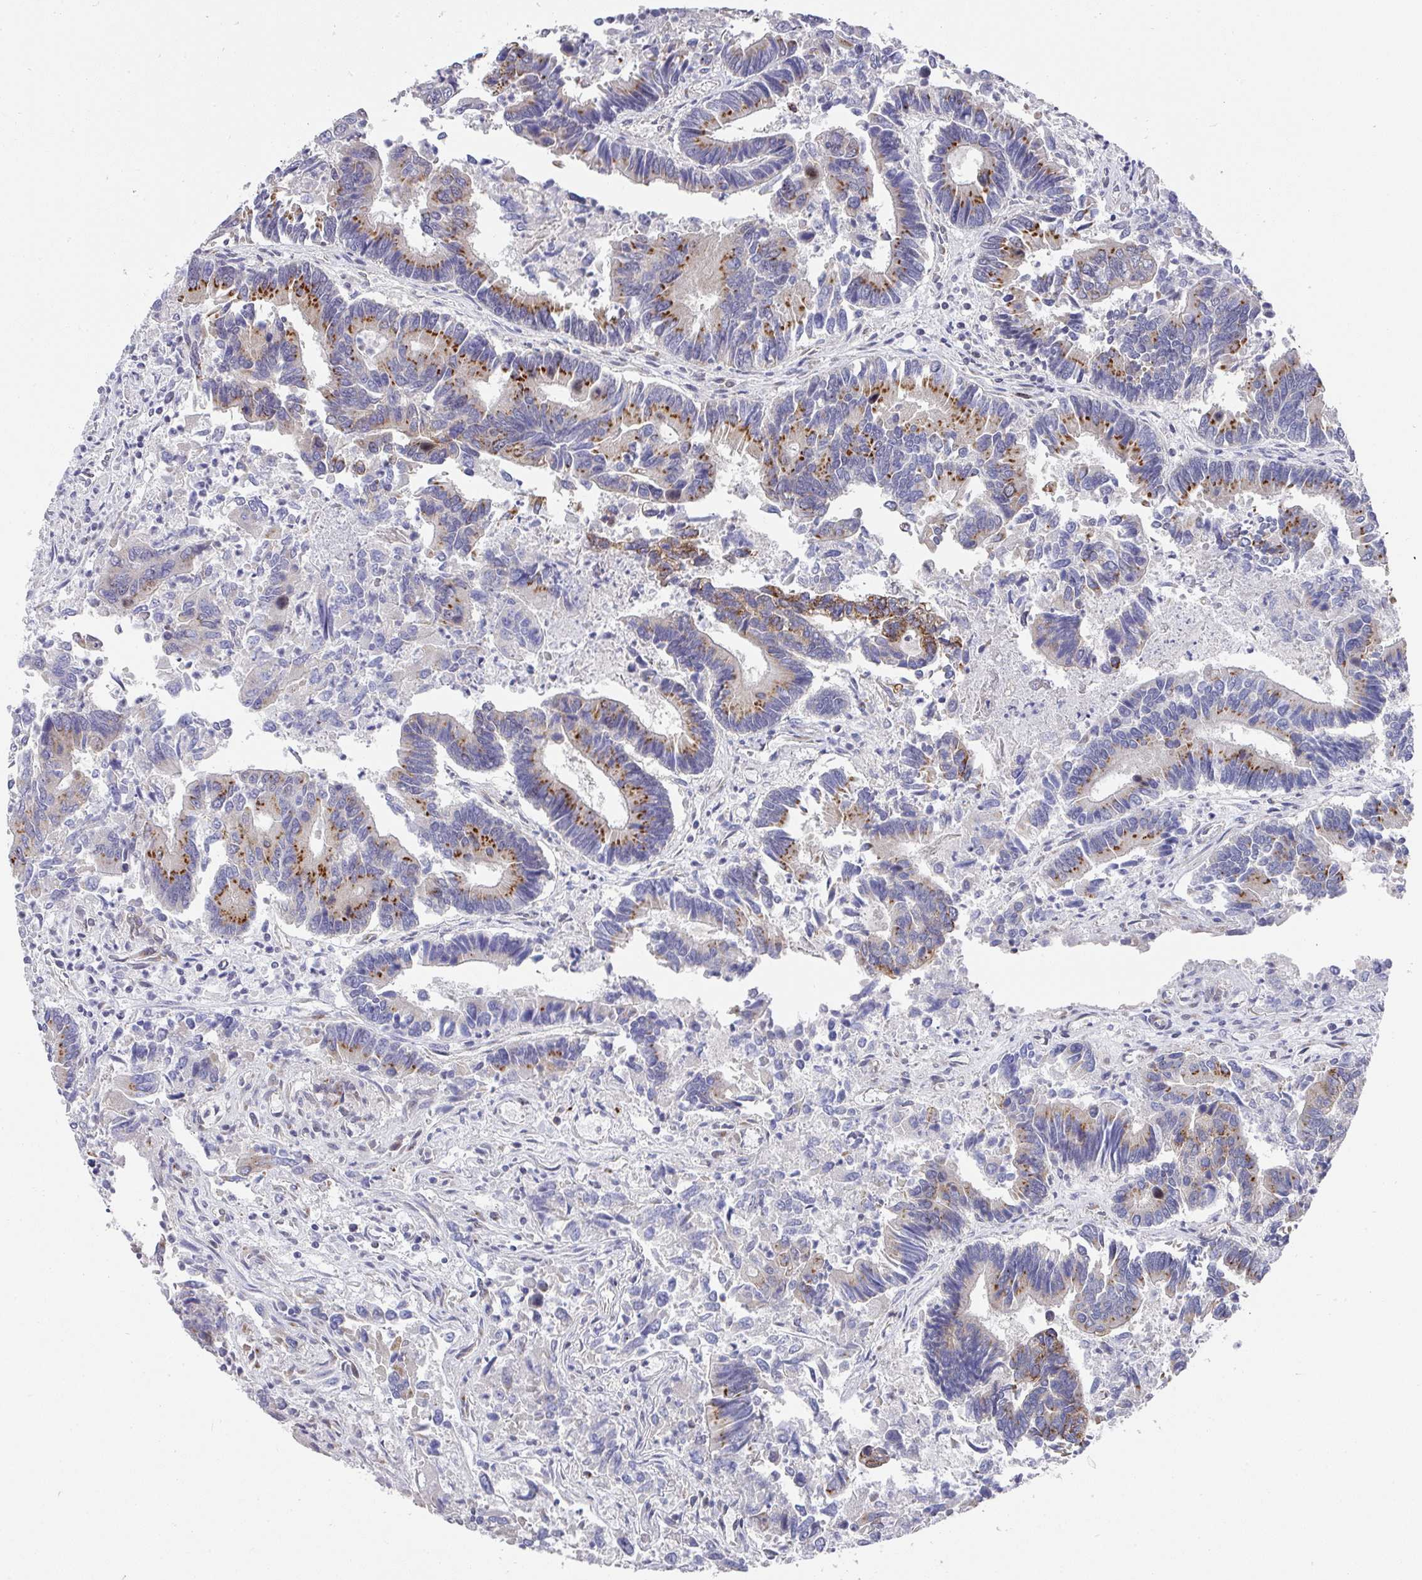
{"staining": {"intensity": "moderate", "quantity": "25%-75%", "location": "cytoplasmic/membranous"}, "tissue": "colorectal cancer", "cell_type": "Tumor cells", "image_type": "cancer", "snomed": [{"axis": "morphology", "description": "Adenocarcinoma, NOS"}, {"axis": "topography", "description": "Colon"}], "caption": "Adenocarcinoma (colorectal) stained with a protein marker shows moderate staining in tumor cells.", "gene": "C18orf25", "patient": {"sex": "female", "age": 67}}